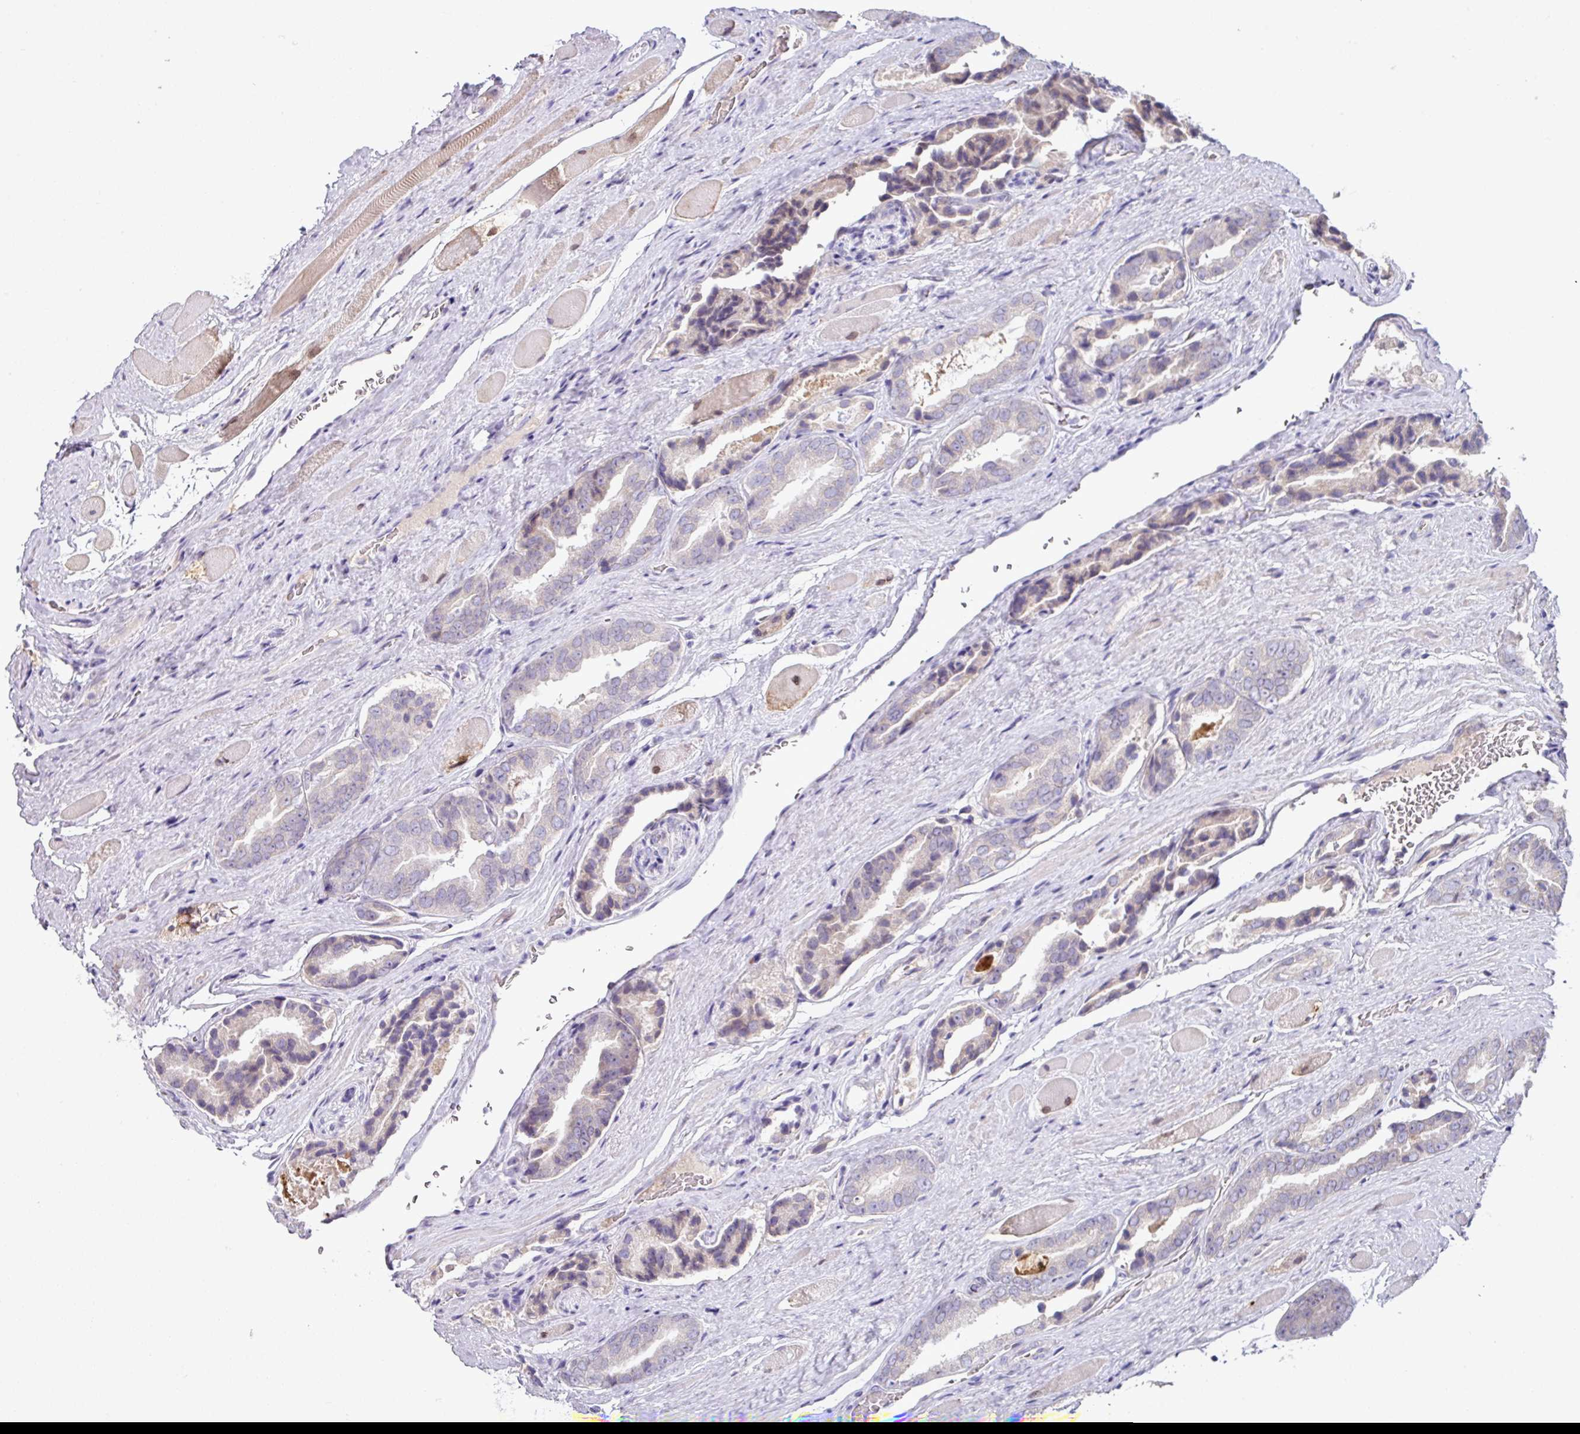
{"staining": {"intensity": "weak", "quantity": "<25%", "location": "cytoplasmic/membranous"}, "tissue": "prostate cancer", "cell_type": "Tumor cells", "image_type": "cancer", "snomed": [{"axis": "morphology", "description": "Adenocarcinoma, High grade"}, {"axis": "topography", "description": "Prostate"}], "caption": "Prostate cancer stained for a protein using immunohistochemistry (IHC) reveals no staining tumor cells.", "gene": "SLAMF6", "patient": {"sex": "male", "age": 72}}